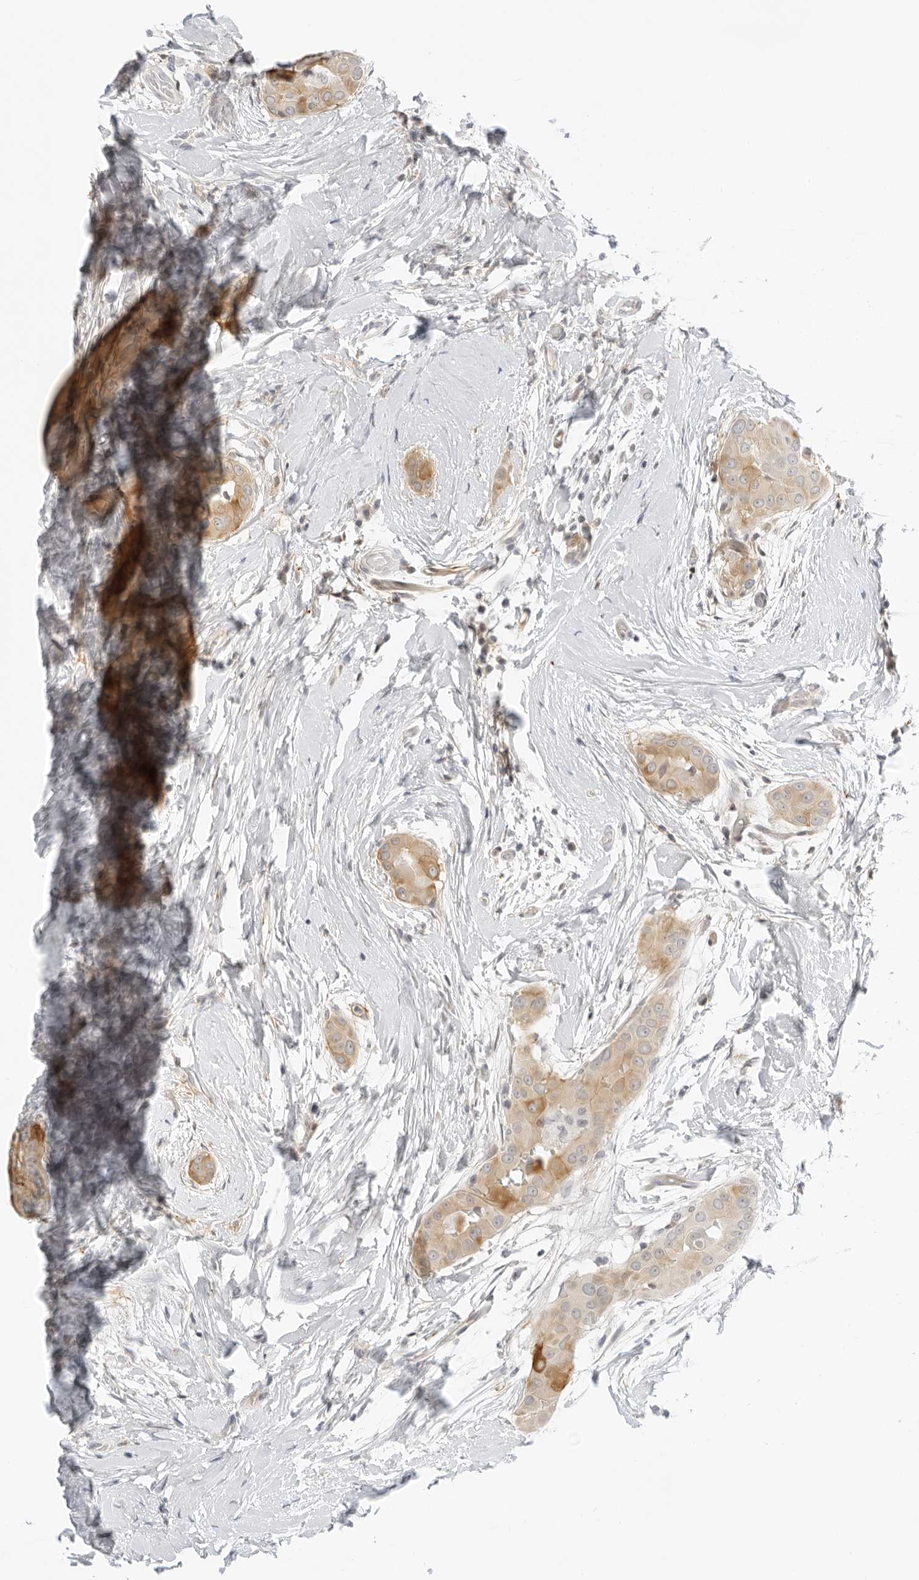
{"staining": {"intensity": "moderate", "quantity": "25%-75%", "location": "cytoplasmic/membranous"}, "tissue": "thyroid cancer", "cell_type": "Tumor cells", "image_type": "cancer", "snomed": [{"axis": "morphology", "description": "Papillary adenocarcinoma, NOS"}, {"axis": "topography", "description": "Thyroid gland"}], "caption": "Immunohistochemistry histopathology image of neoplastic tissue: human papillary adenocarcinoma (thyroid) stained using immunohistochemistry (IHC) exhibits medium levels of moderate protein expression localized specifically in the cytoplasmic/membranous of tumor cells, appearing as a cytoplasmic/membranous brown color.", "gene": "OSCP1", "patient": {"sex": "male", "age": 33}}